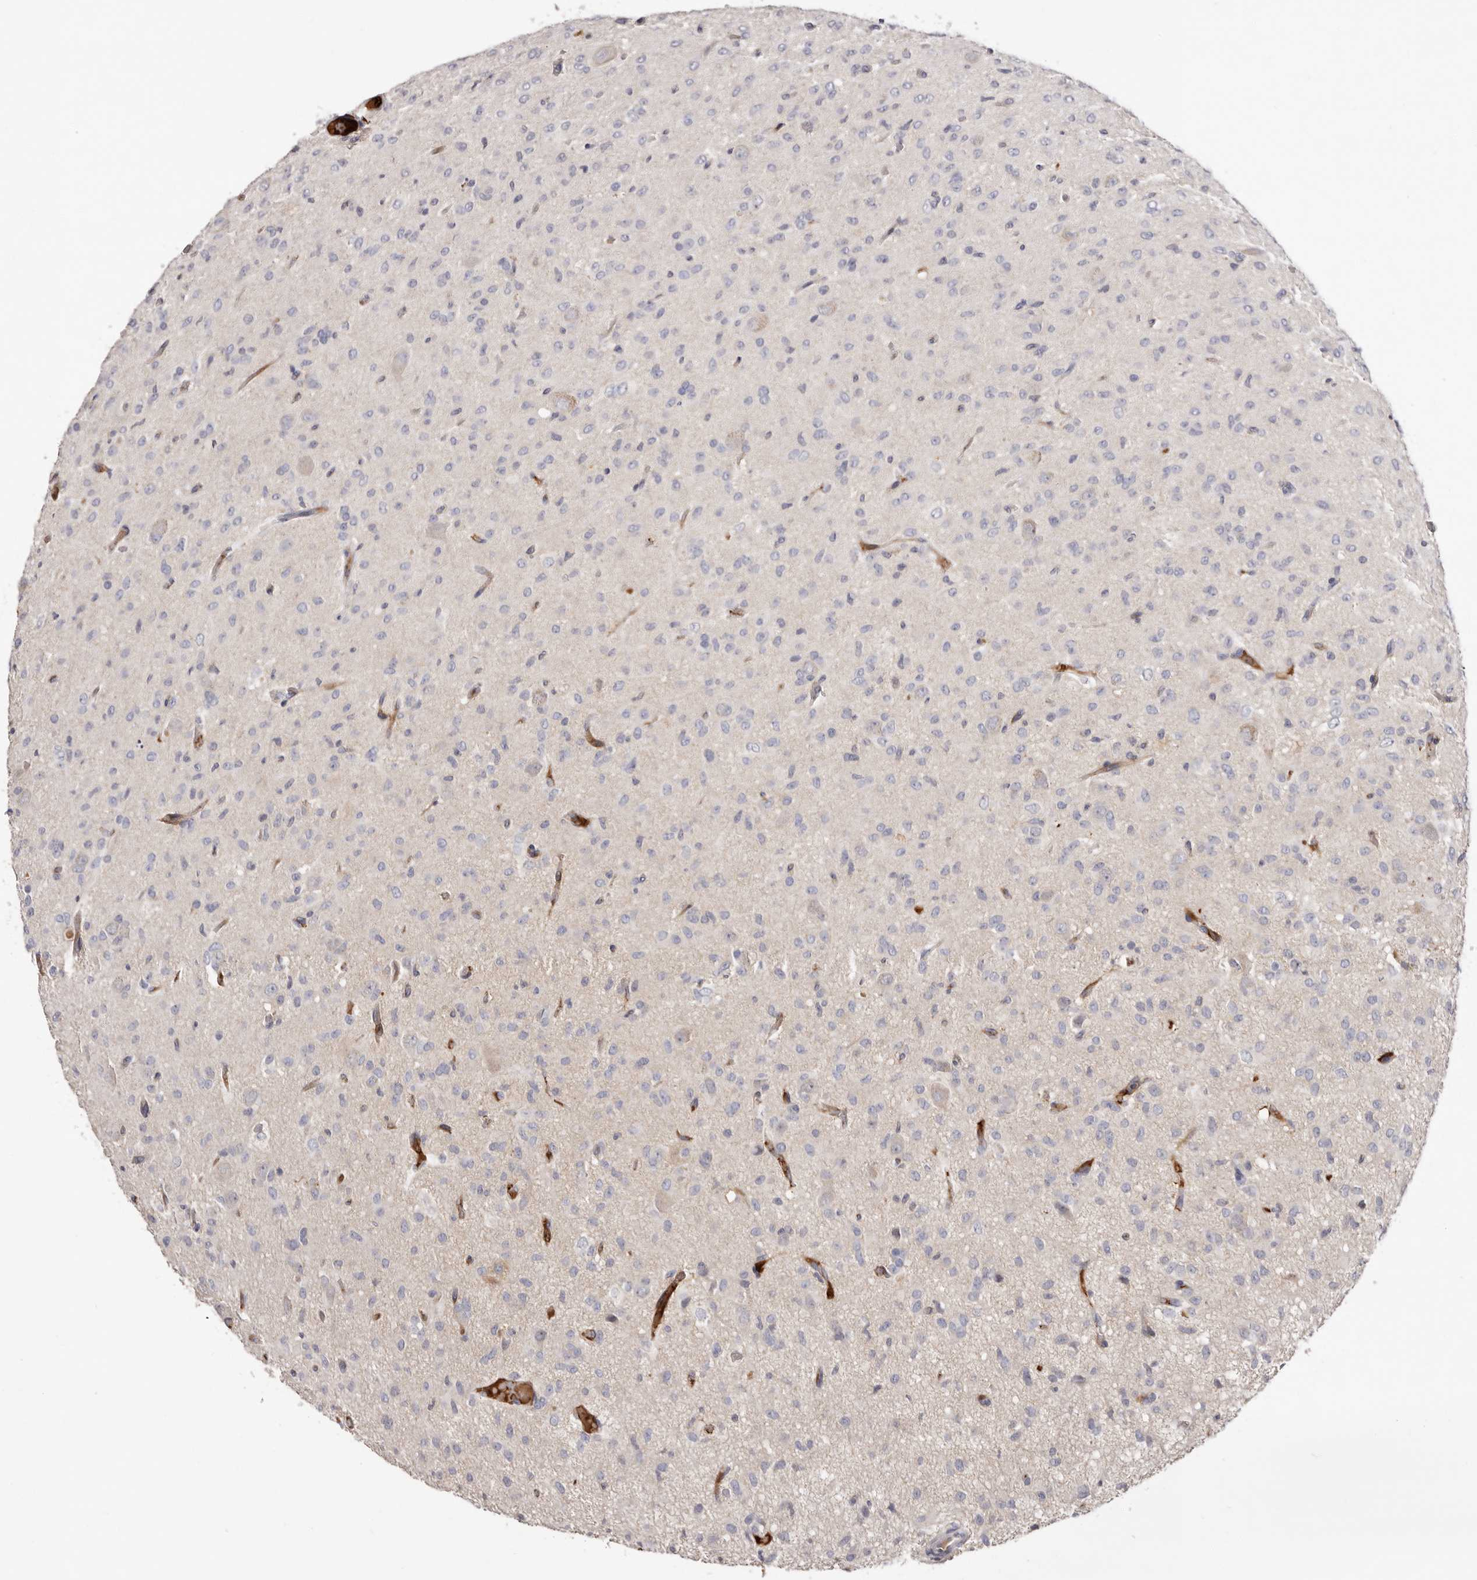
{"staining": {"intensity": "negative", "quantity": "none", "location": "none"}, "tissue": "glioma", "cell_type": "Tumor cells", "image_type": "cancer", "snomed": [{"axis": "morphology", "description": "Glioma, malignant, High grade"}, {"axis": "topography", "description": "Brain"}], "caption": "IHC image of neoplastic tissue: glioma stained with DAB (3,3'-diaminobenzidine) reveals no significant protein staining in tumor cells. (DAB (3,3'-diaminobenzidine) immunohistochemistry, high magnification).", "gene": "LMLN", "patient": {"sex": "female", "age": 59}}